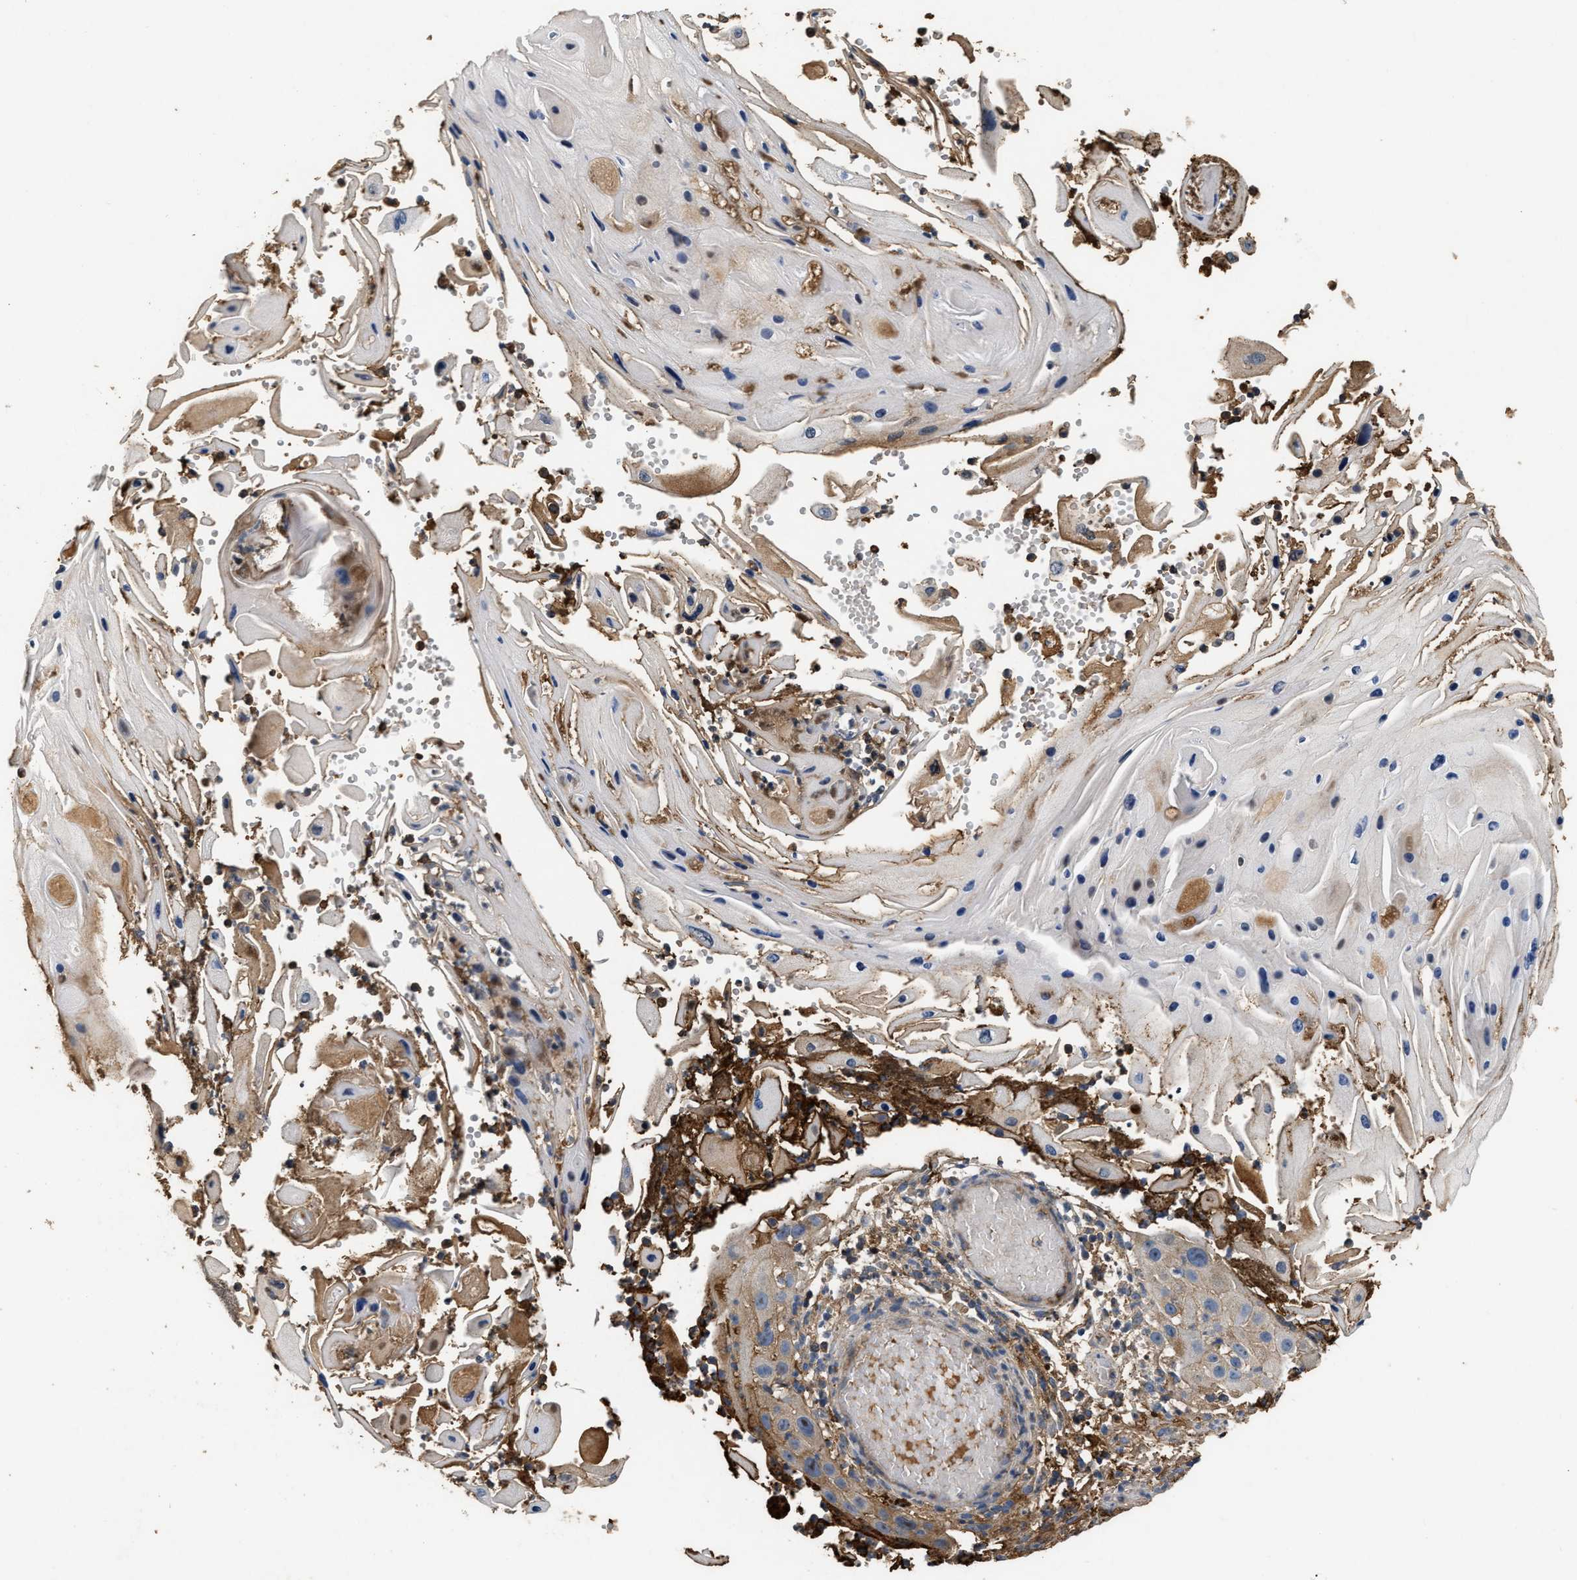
{"staining": {"intensity": "weak", "quantity": "<25%", "location": "cytoplasmic/membranous"}, "tissue": "skin cancer", "cell_type": "Tumor cells", "image_type": "cancer", "snomed": [{"axis": "morphology", "description": "Squamous cell carcinoma, NOS"}, {"axis": "topography", "description": "Skin"}], "caption": "The immunohistochemistry (IHC) micrograph has no significant positivity in tumor cells of skin squamous cell carcinoma tissue. (Stains: DAB immunohistochemistry with hematoxylin counter stain, Microscopy: brightfield microscopy at high magnification).", "gene": "C3", "patient": {"sex": "female", "age": 44}}